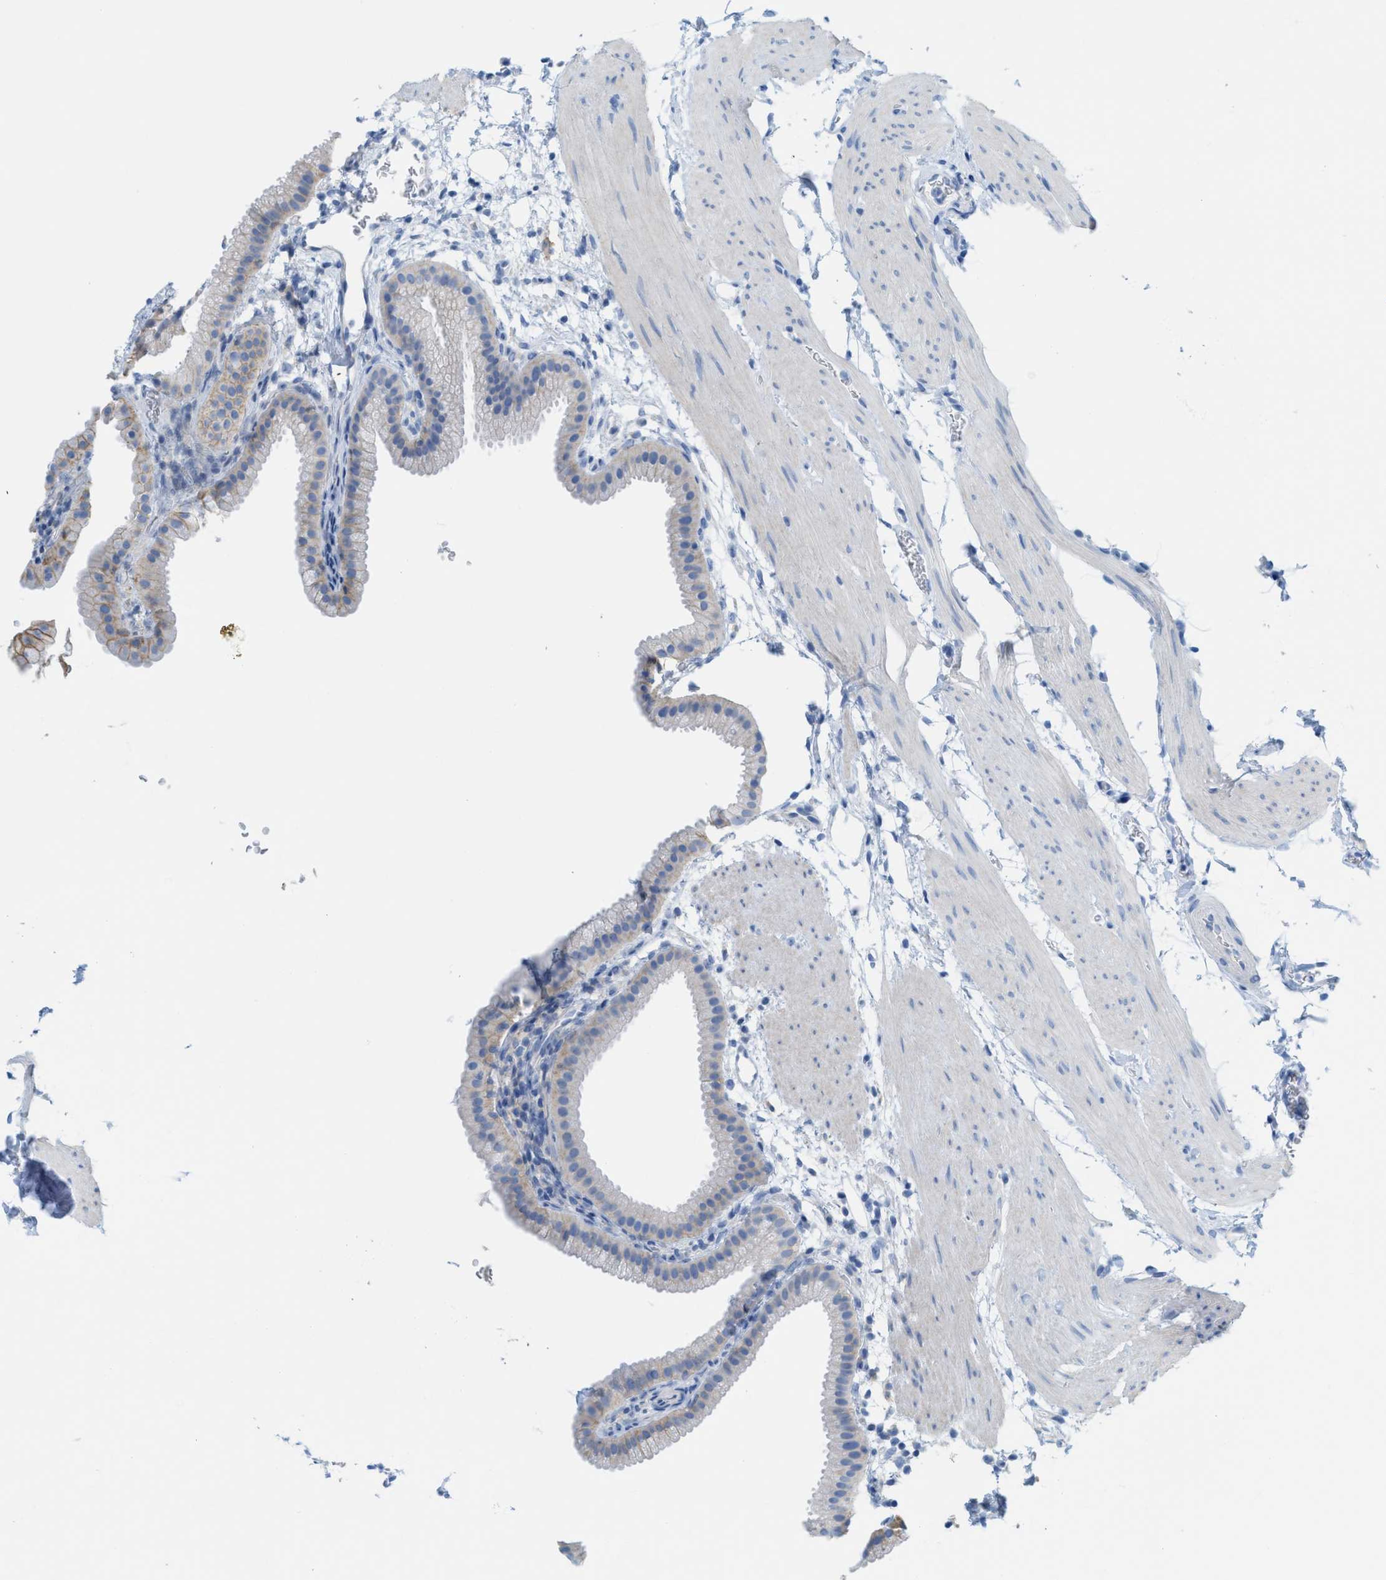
{"staining": {"intensity": "negative", "quantity": "none", "location": "none"}, "tissue": "gallbladder", "cell_type": "Glandular cells", "image_type": "normal", "snomed": [{"axis": "morphology", "description": "Normal tissue, NOS"}, {"axis": "topography", "description": "Gallbladder"}], "caption": "Immunohistochemistry image of normal gallbladder: gallbladder stained with DAB (3,3'-diaminobenzidine) shows no significant protein positivity in glandular cells.", "gene": "SLC3A2", "patient": {"sex": "female", "age": 64}}